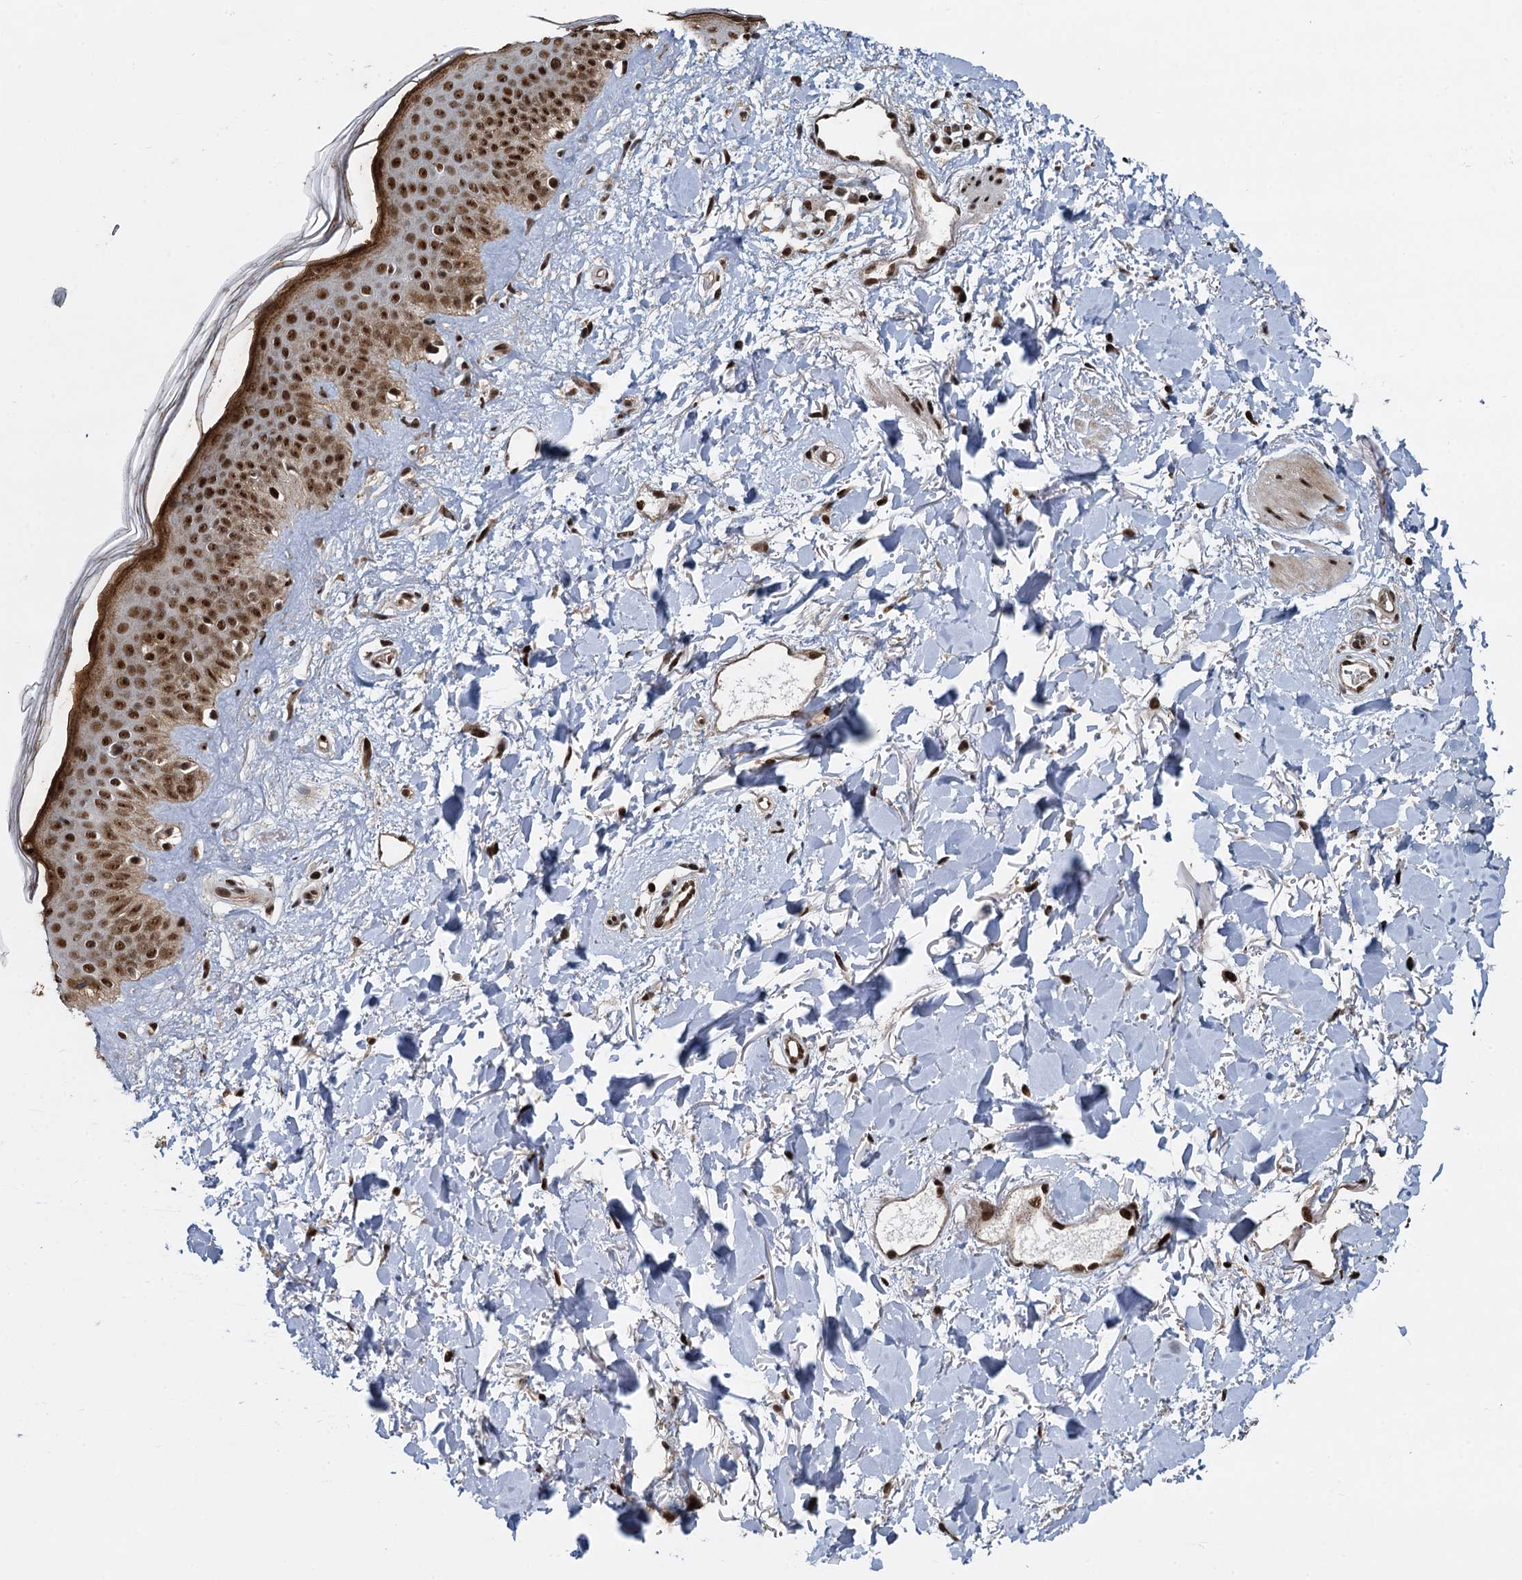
{"staining": {"intensity": "strong", "quantity": ">75%", "location": "cytoplasmic/membranous,nuclear"}, "tissue": "skin", "cell_type": "Fibroblasts", "image_type": "normal", "snomed": [{"axis": "morphology", "description": "Normal tissue, NOS"}, {"axis": "topography", "description": "Skin"}], "caption": "This photomicrograph demonstrates IHC staining of unremarkable human skin, with high strong cytoplasmic/membranous,nuclear expression in about >75% of fibroblasts.", "gene": "ANKRD49", "patient": {"sex": "female", "age": 58}}